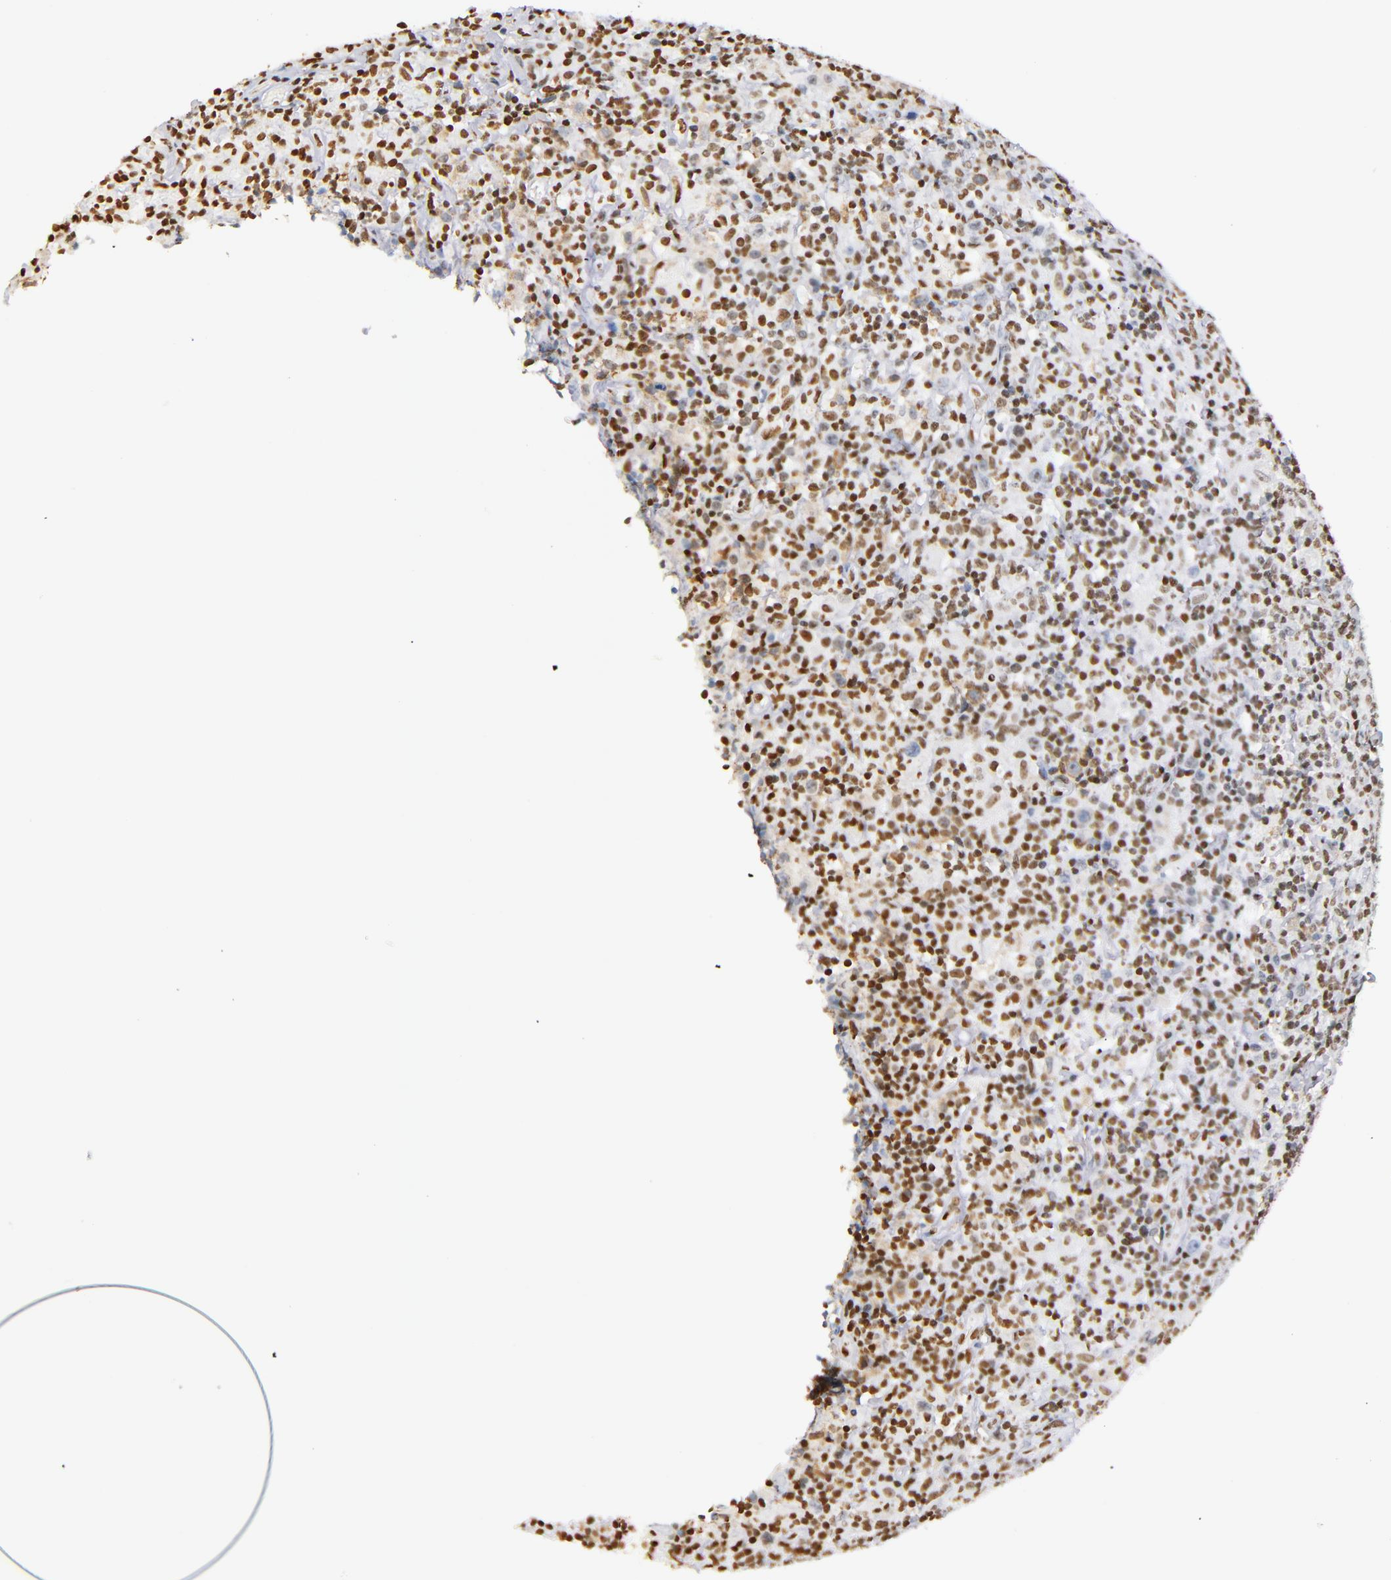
{"staining": {"intensity": "moderate", "quantity": "25%-75%", "location": "nuclear"}, "tissue": "lymphoma", "cell_type": "Tumor cells", "image_type": "cancer", "snomed": [{"axis": "morphology", "description": "Hodgkin's disease, NOS"}, {"axis": "topography", "description": "Lymph node"}], "caption": "High-magnification brightfield microscopy of Hodgkin's disease stained with DAB (3,3'-diaminobenzidine) (brown) and counterstained with hematoxylin (blue). tumor cells exhibit moderate nuclear expression is identified in about25%-75% of cells.", "gene": "IFI16", "patient": {"sex": "male", "age": 65}}